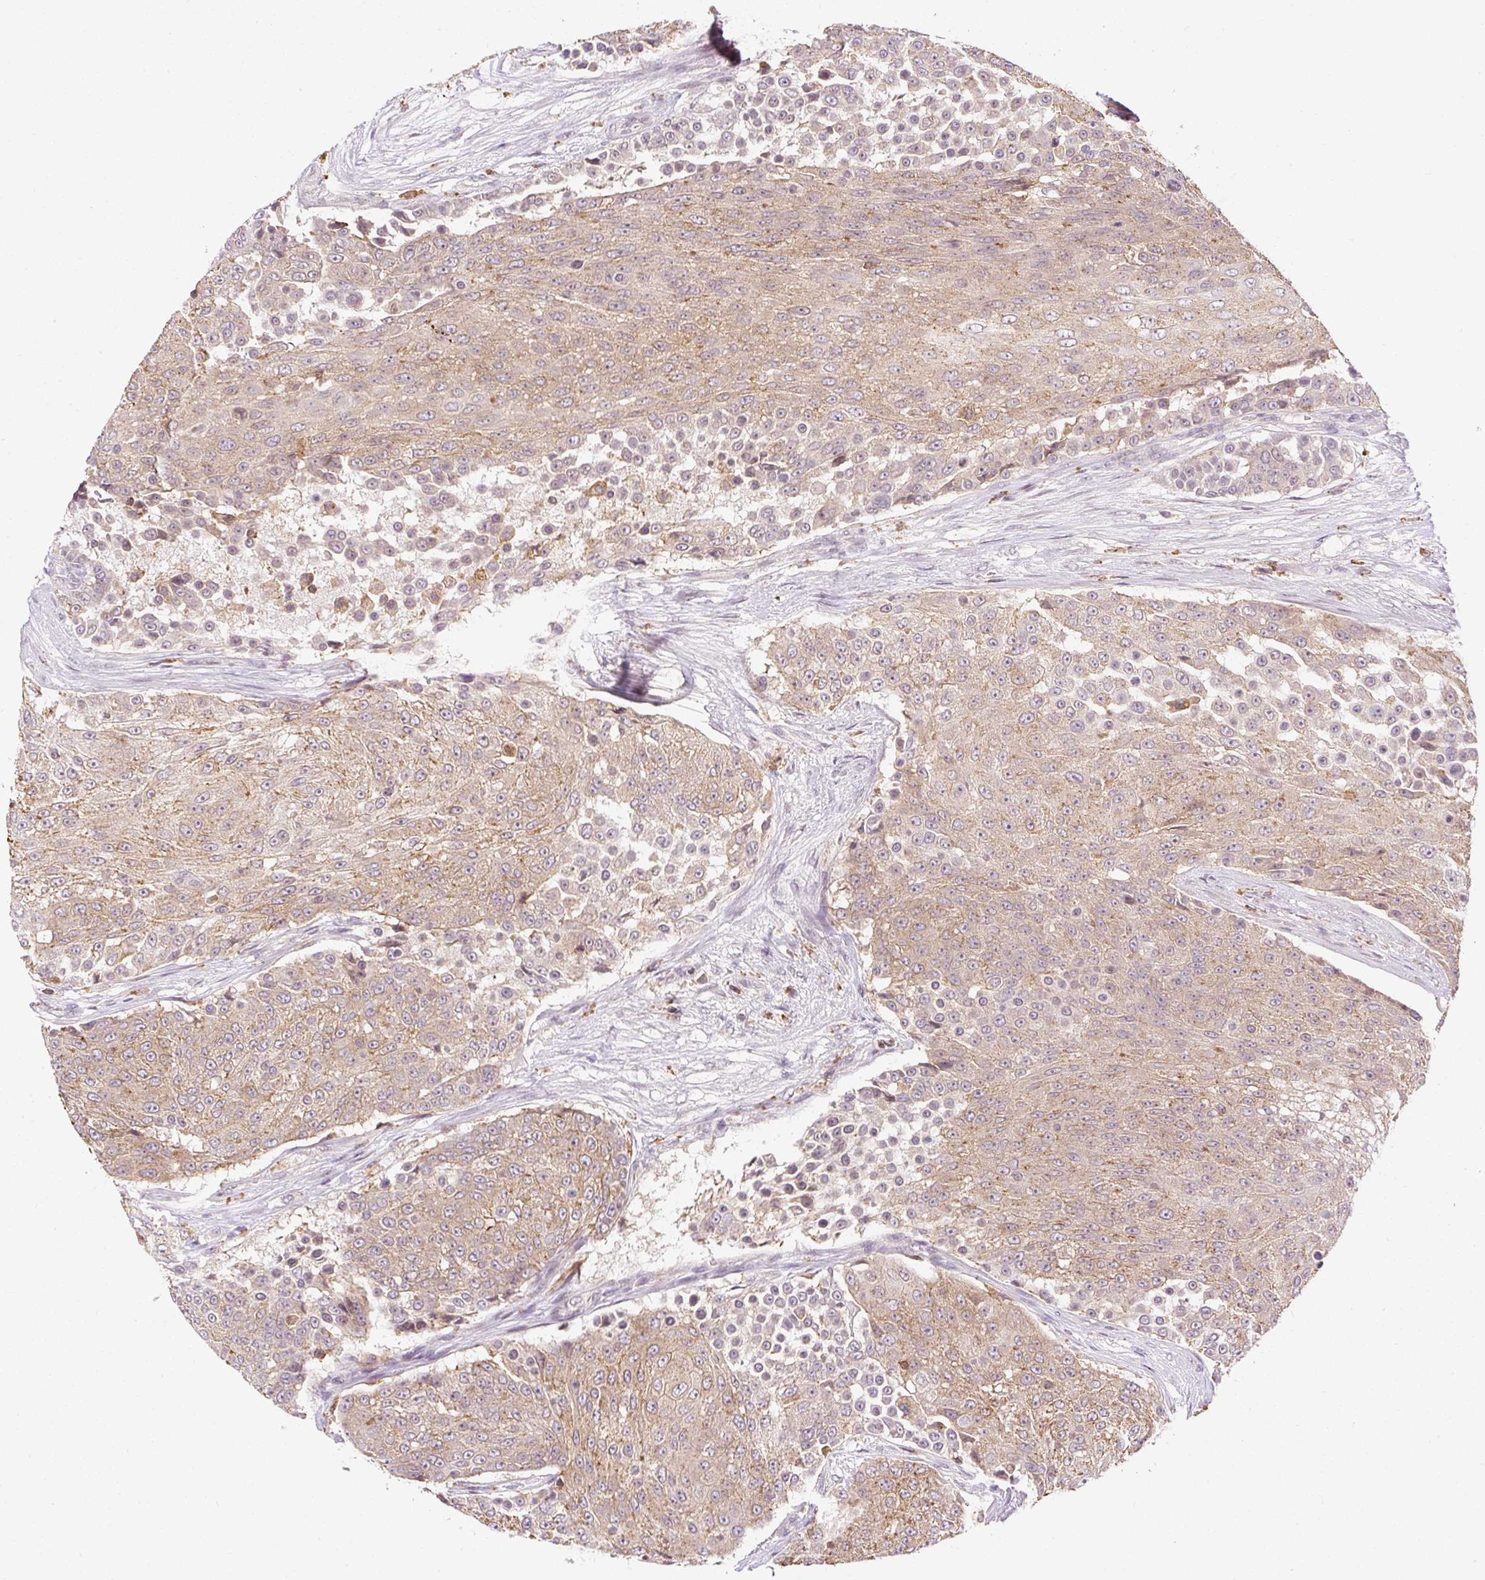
{"staining": {"intensity": "weak", "quantity": ">75%", "location": "cytoplasmic/membranous"}, "tissue": "urothelial cancer", "cell_type": "Tumor cells", "image_type": "cancer", "snomed": [{"axis": "morphology", "description": "Urothelial carcinoma, High grade"}, {"axis": "topography", "description": "Urinary bladder"}], "caption": "Immunohistochemistry micrograph of urothelial carcinoma (high-grade) stained for a protein (brown), which exhibits low levels of weak cytoplasmic/membranous expression in about >75% of tumor cells.", "gene": "CARD11", "patient": {"sex": "female", "age": 63}}